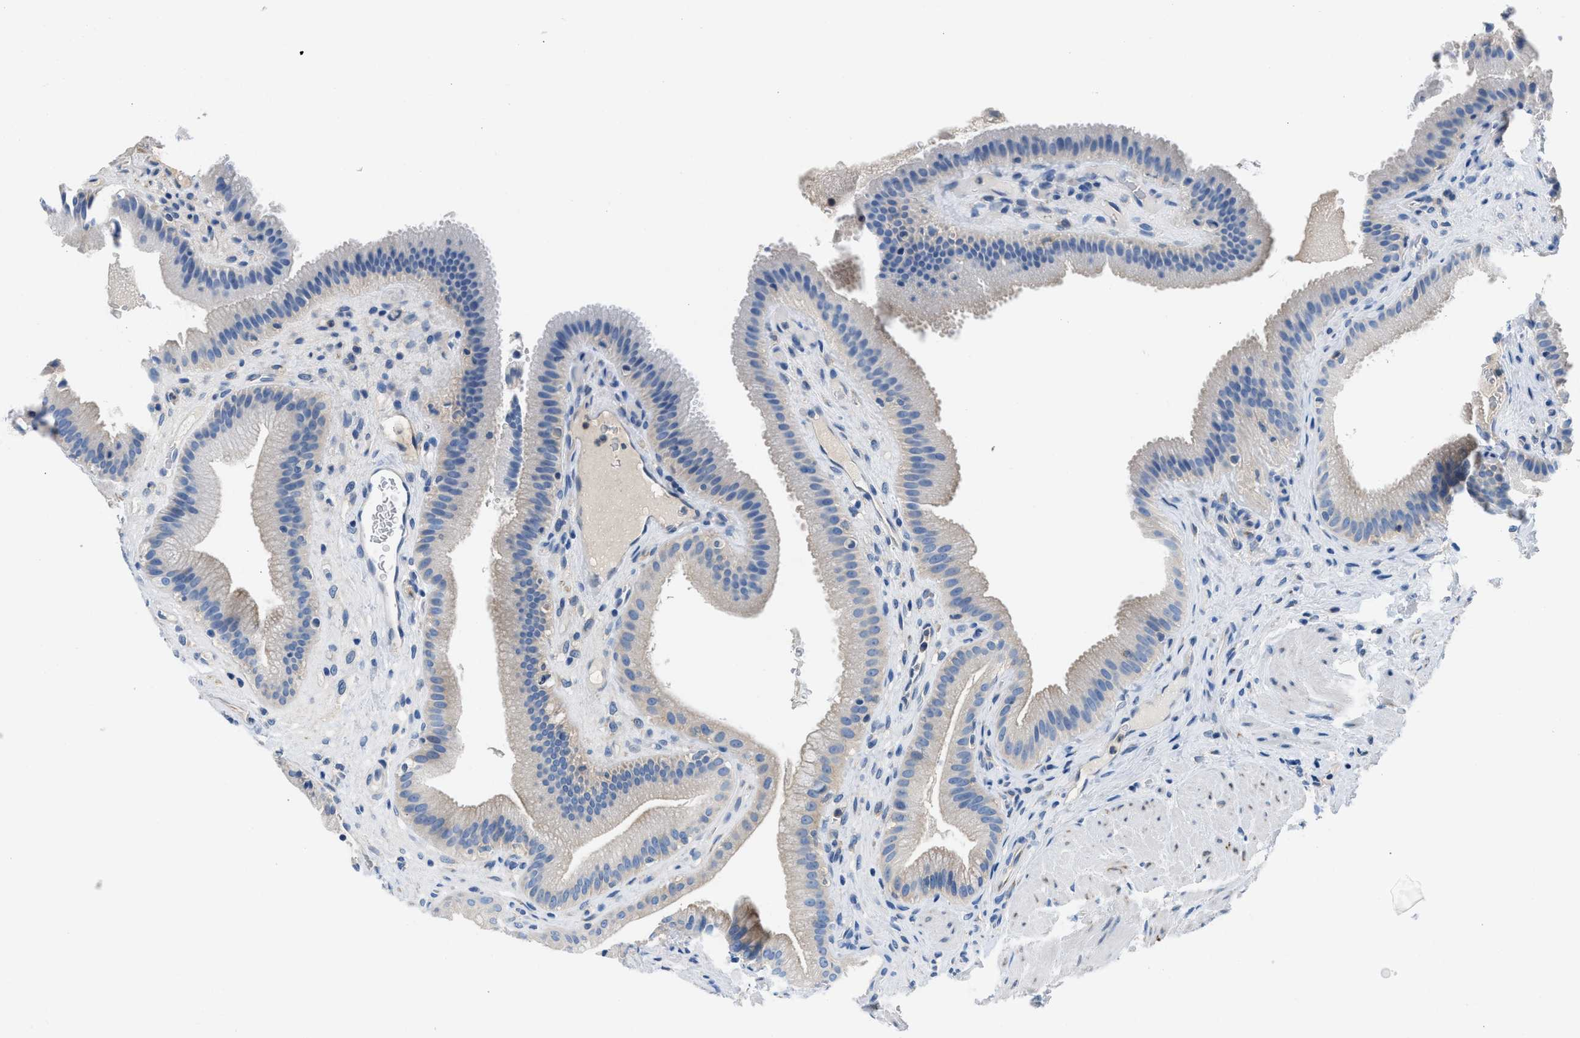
{"staining": {"intensity": "negative", "quantity": "none", "location": "none"}, "tissue": "gallbladder", "cell_type": "Glandular cells", "image_type": "normal", "snomed": [{"axis": "morphology", "description": "Normal tissue, NOS"}, {"axis": "topography", "description": "Gallbladder"}], "caption": "This is an immunohistochemistry image of benign gallbladder. There is no expression in glandular cells.", "gene": "BNC2", "patient": {"sex": "male", "age": 49}}